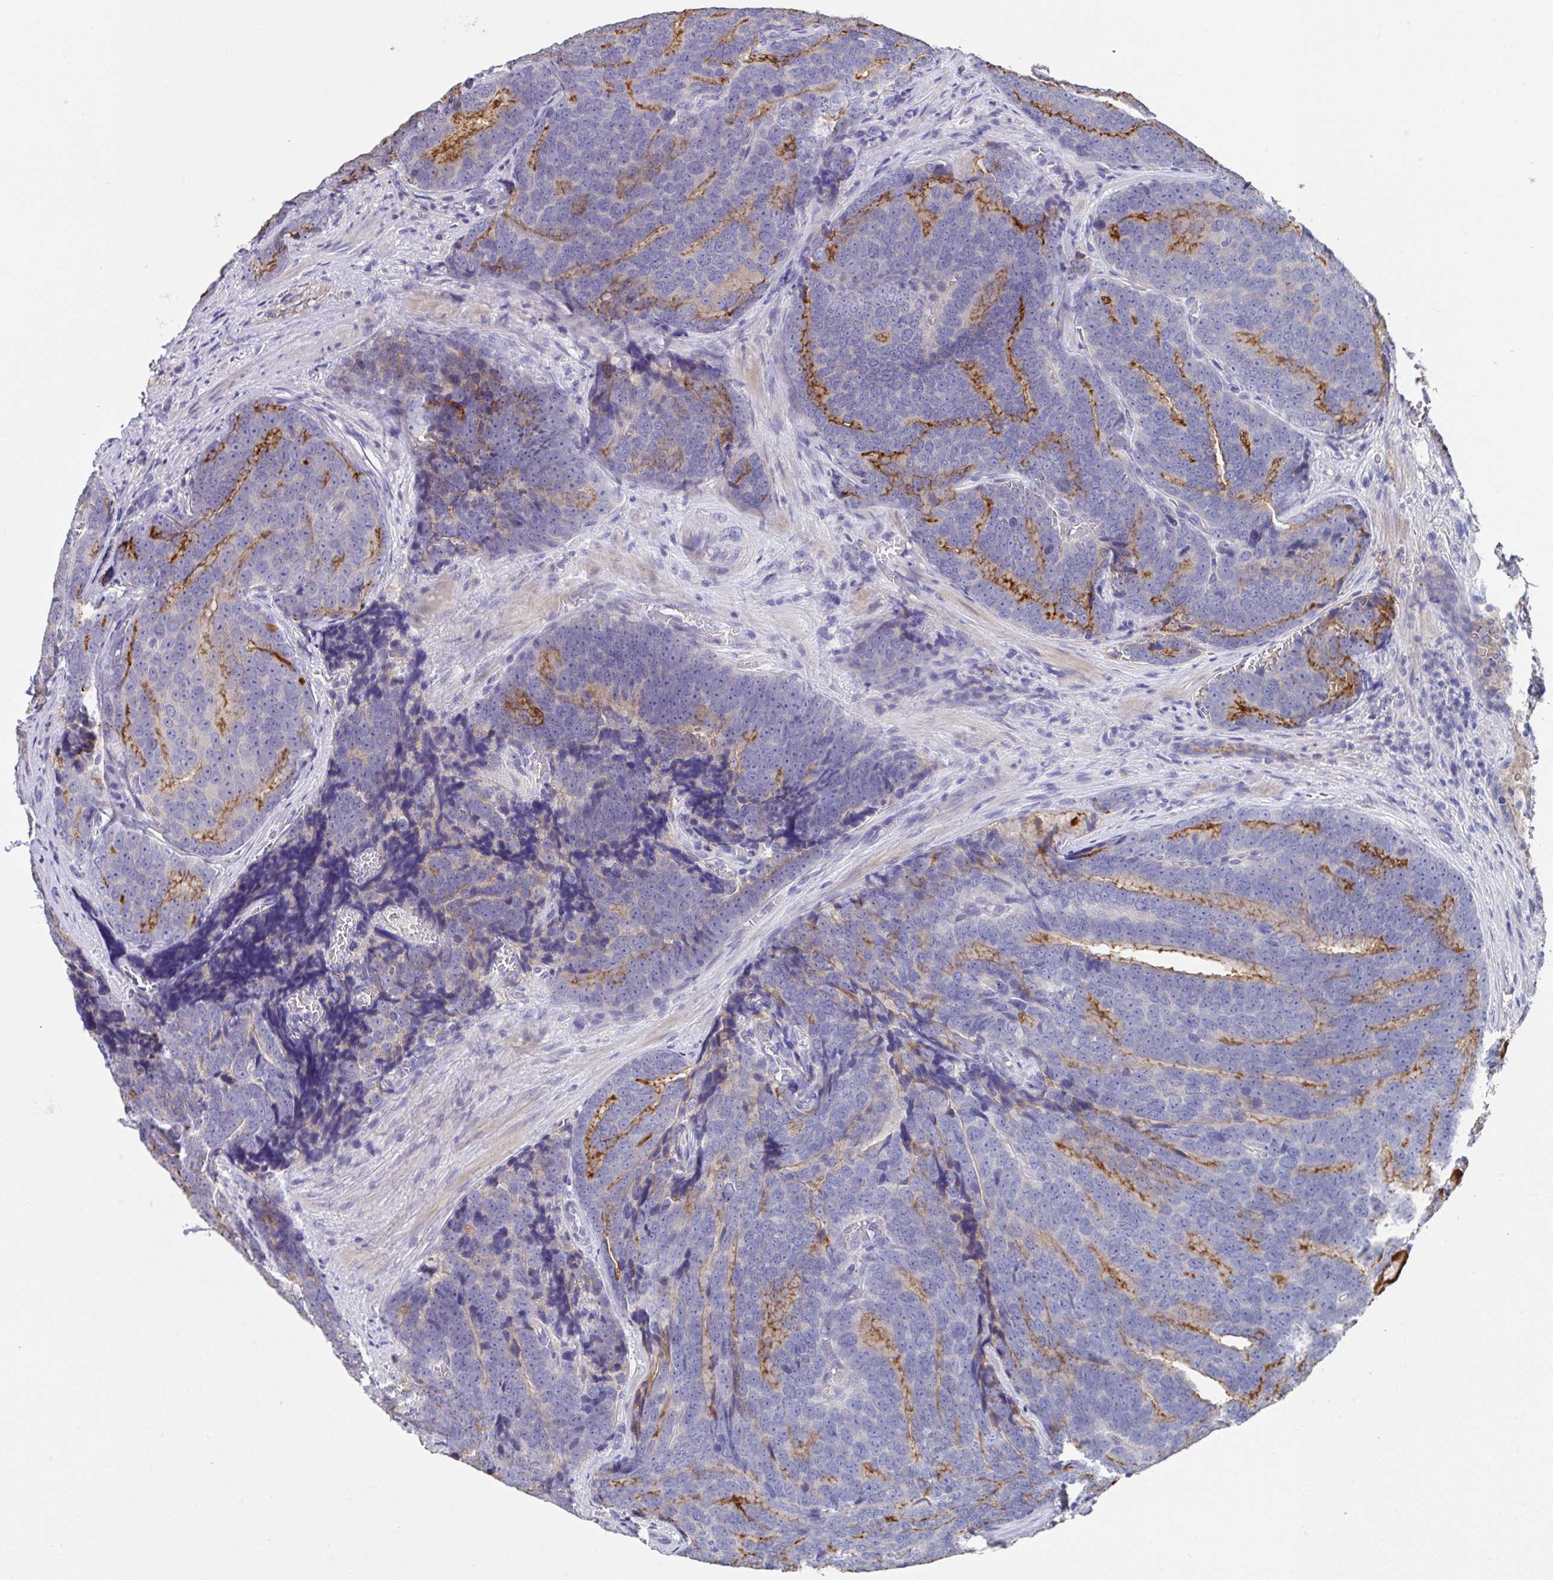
{"staining": {"intensity": "moderate", "quantity": "<25%", "location": "cytoplasmic/membranous"}, "tissue": "prostate cancer", "cell_type": "Tumor cells", "image_type": "cancer", "snomed": [{"axis": "morphology", "description": "Adenocarcinoma, Low grade"}, {"axis": "topography", "description": "Prostate"}], "caption": "Tumor cells exhibit moderate cytoplasmic/membranous staining in approximately <25% of cells in low-grade adenocarcinoma (prostate).", "gene": "SLC44A4", "patient": {"sex": "male", "age": 62}}